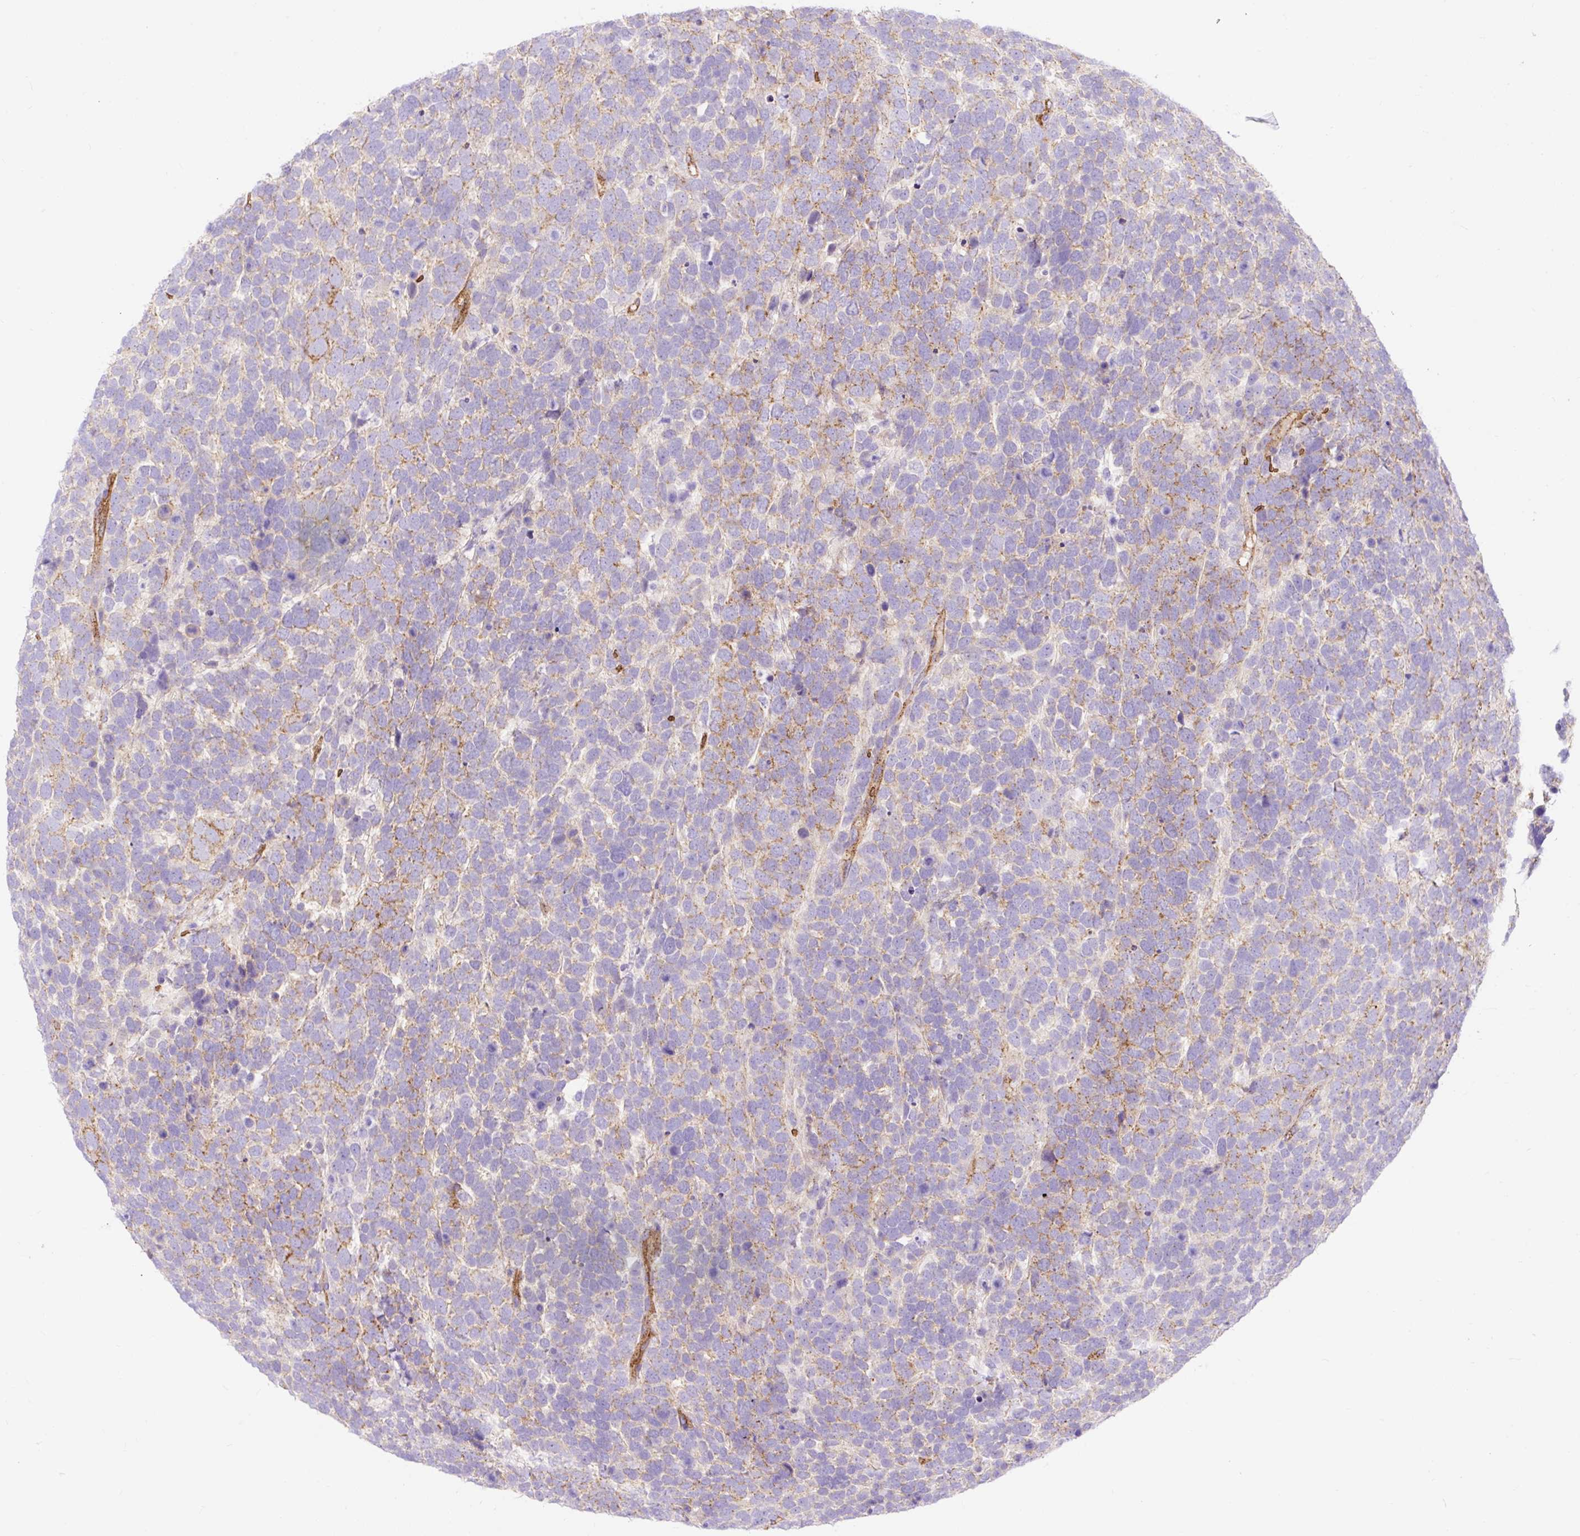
{"staining": {"intensity": "moderate", "quantity": "25%-75%", "location": "cytoplasmic/membranous"}, "tissue": "urothelial cancer", "cell_type": "Tumor cells", "image_type": "cancer", "snomed": [{"axis": "morphology", "description": "Urothelial carcinoma, High grade"}, {"axis": "topography", "description": "Urinary bladder"}], "caption": "Tumor cells display moderate cytoplasmic/membranous staining in about 25%-75% of cells in urothelial carcinoma (high-grade).", "gene": "HIP1R", "patient": {"sex": "female", "age": 82}}